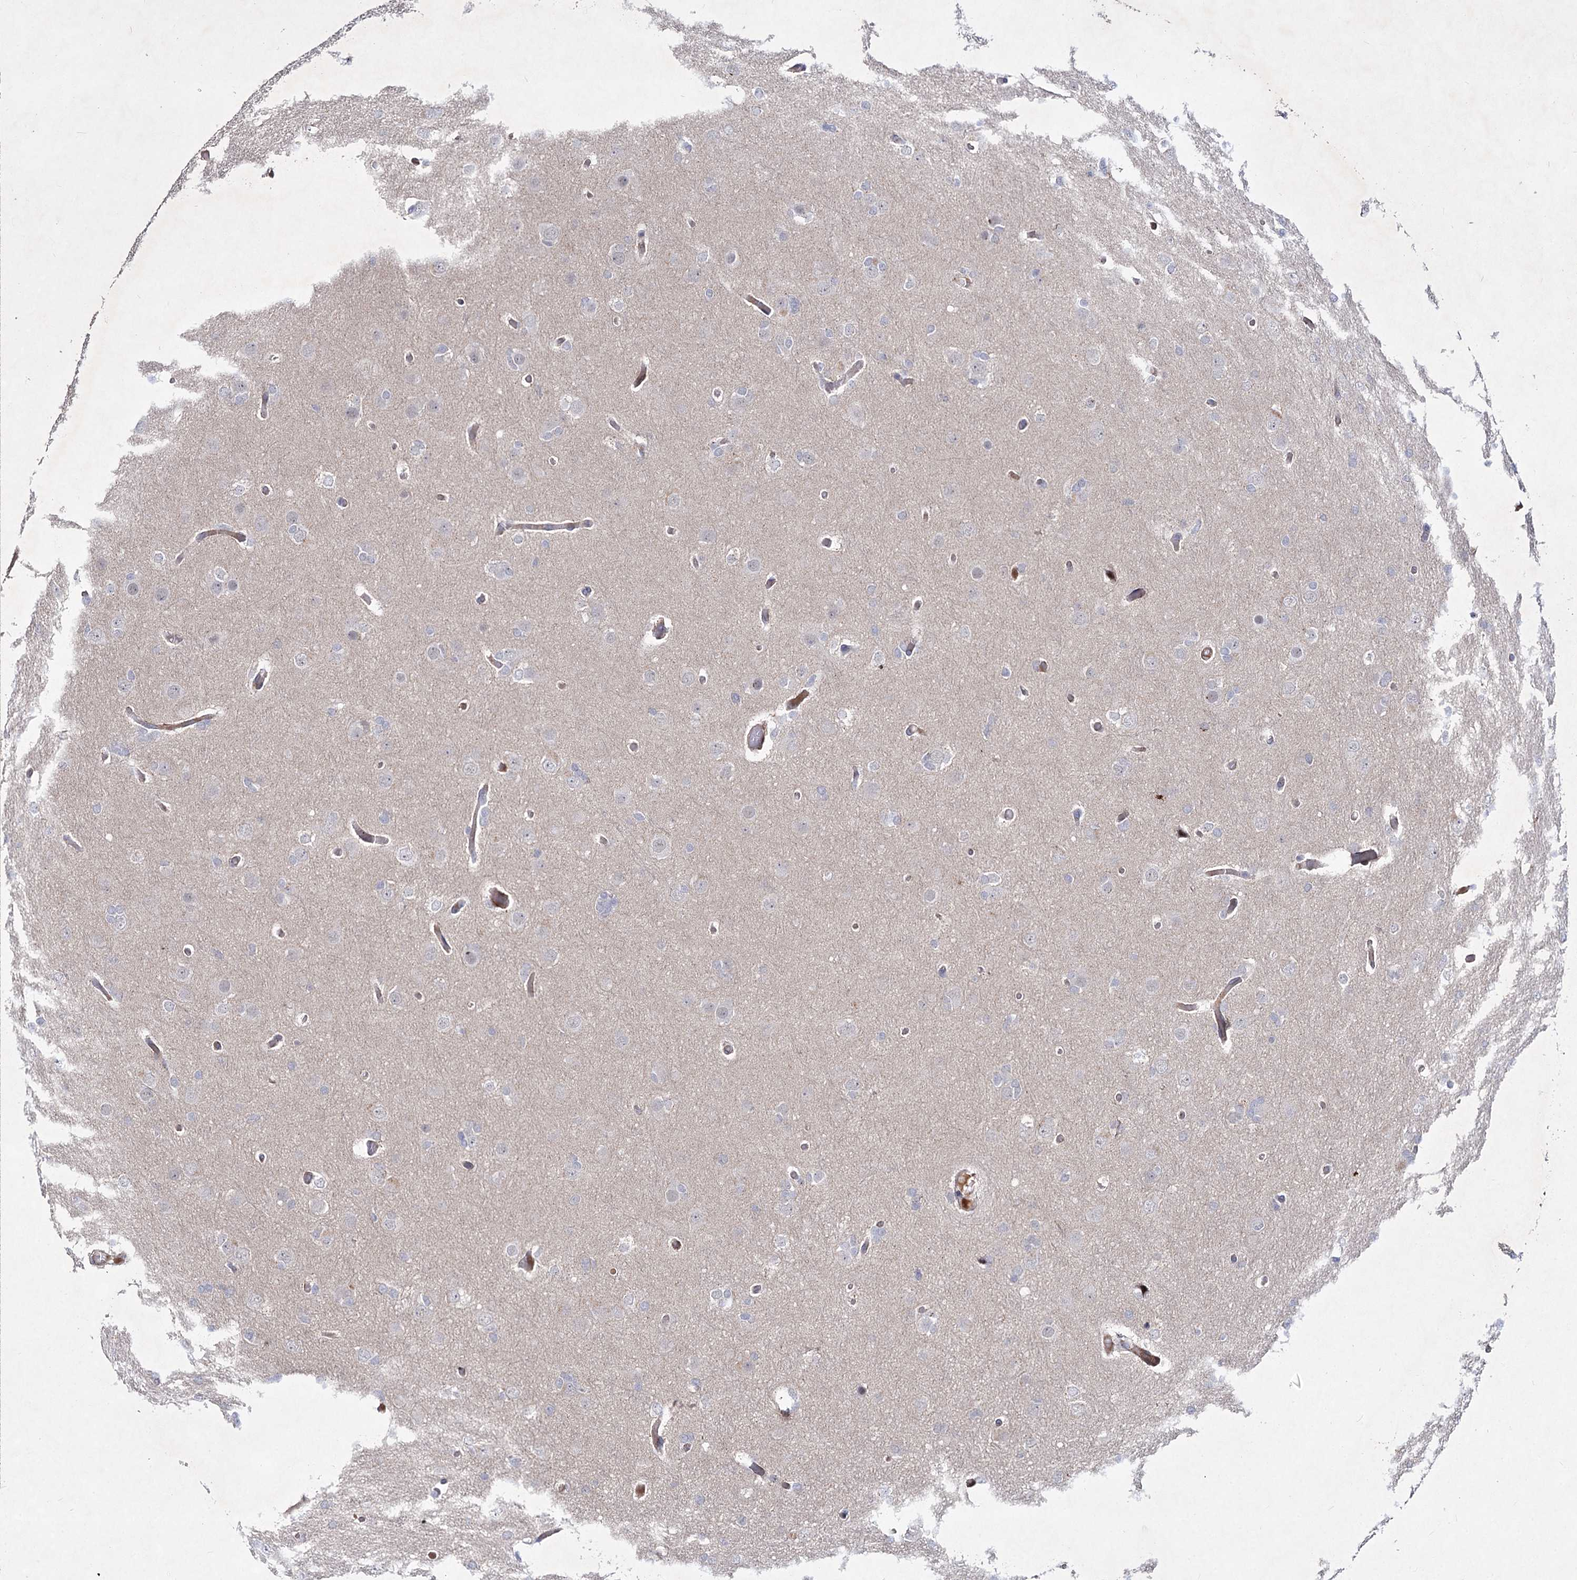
{"staining": {"intensity": "negative", "quantity": "none", "location": "none"}, "tissue": "glioma", "cell_type": "Tumor cells", "image_type": "cancer", "snomed": [{"axis": "morphology", "description": "Glioma, malignant, High grade"}, {"axis": "topography", "description": "Cerebral cortex"}], "caption": "Malignant glioma (high-grade) was stained to show a protein in brown. There is no significant staining in tumor cells.", "gene": "ATL2", "patient": {"sex": "female", "age": 36}}